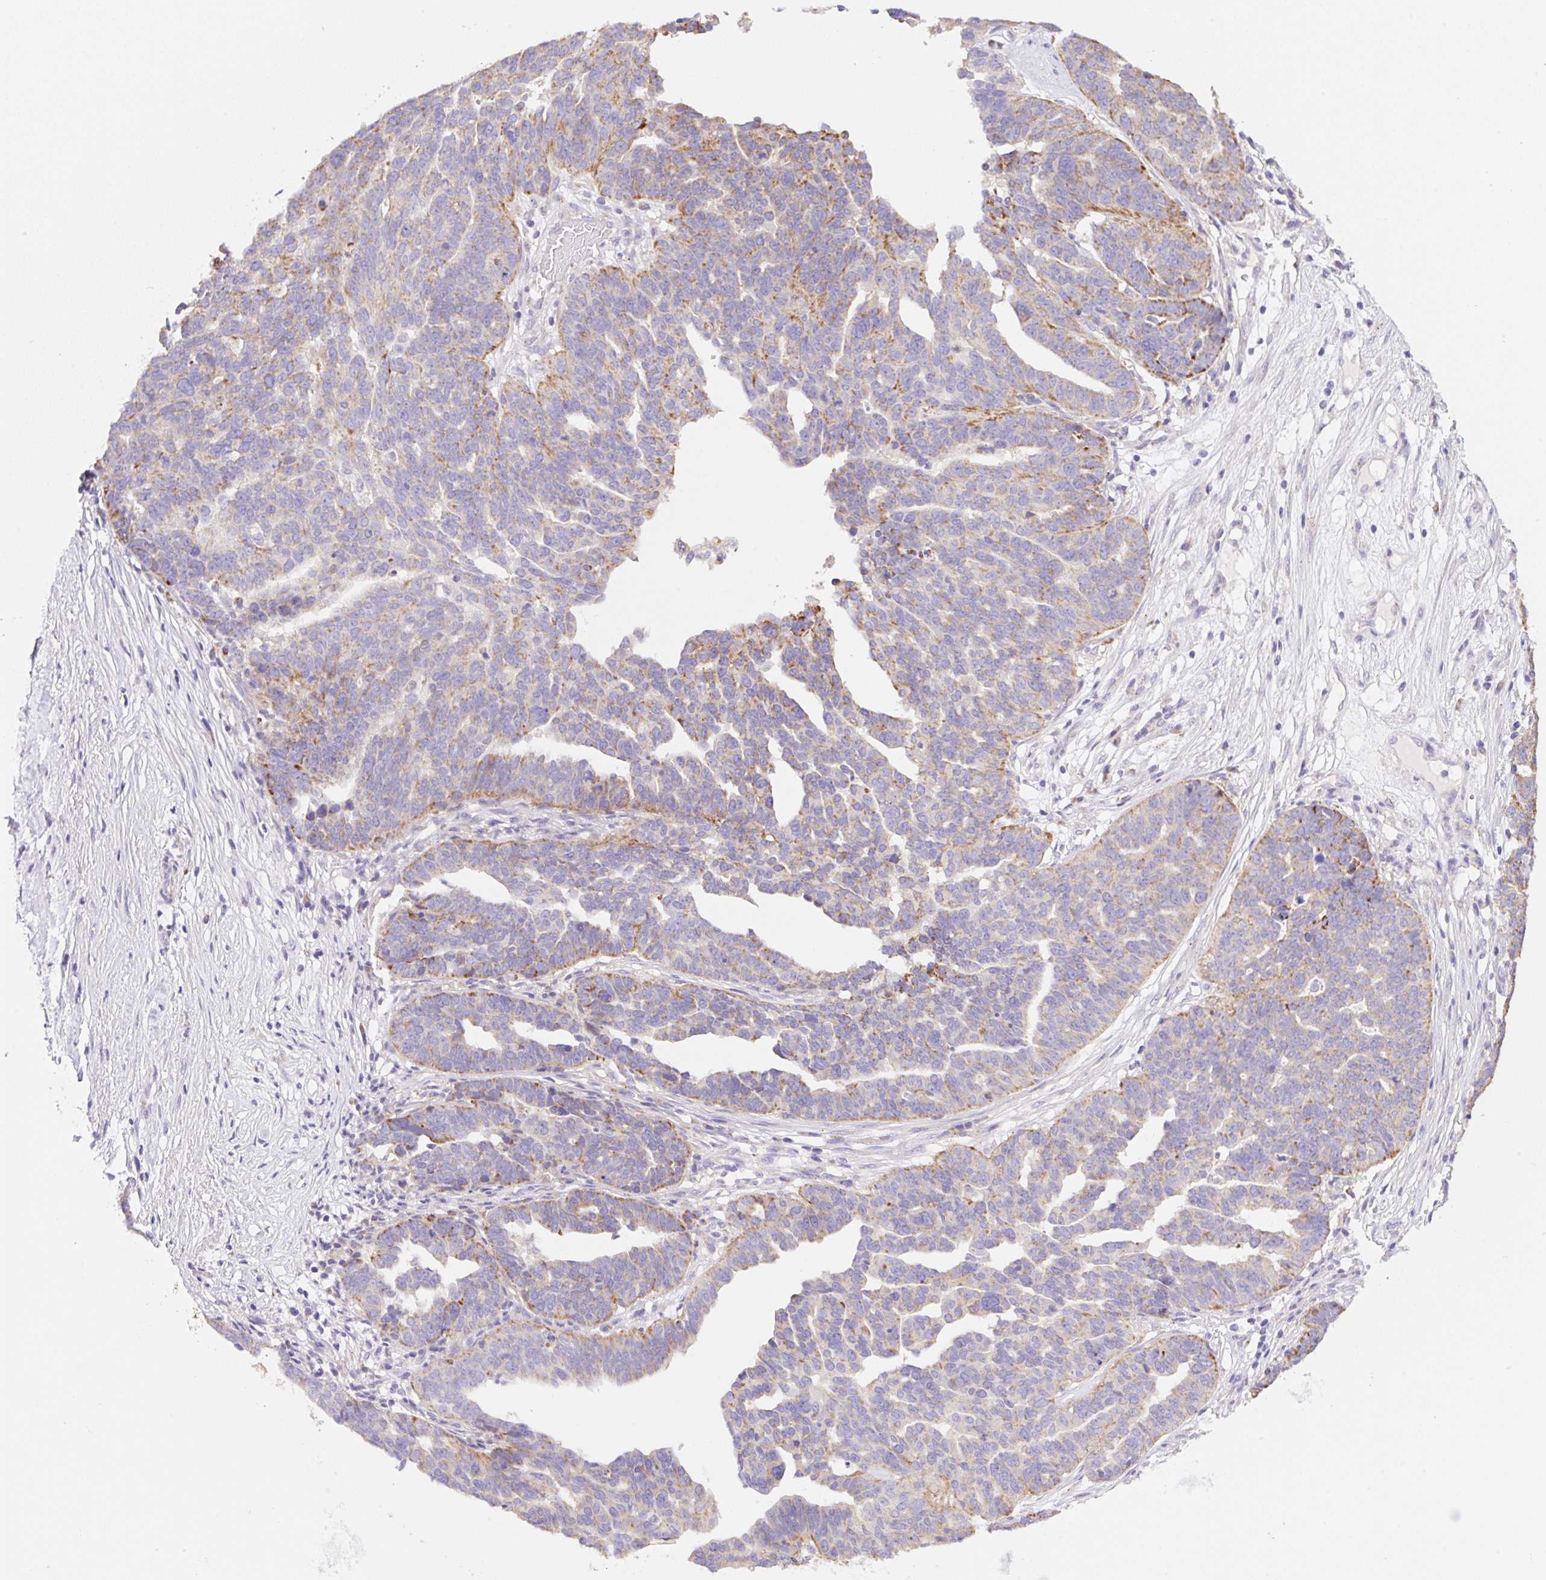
{"staining": {"intensity": "moderate", "quantity": "25%-75%", "location": "cytoplasmic/membranous"}, "tissue": "ovarian cancer", "cell_type": "Tumor cells", "image_type": "cancer", "snomed": [{"axis": "morphology", "description": "Cystadenocarcinoma, serous, NOS"}, {"axis": "topography", "description": "Ovary"}], "caption": "There is medium levels of moderate cytoplasmic/membranous positivity in tumor cells of ovarian cancer, as demonstrated by immunohistochemical staining (brown color).", "gene": "COPZ2", "patient": {"sex": "female", "age": 59}}